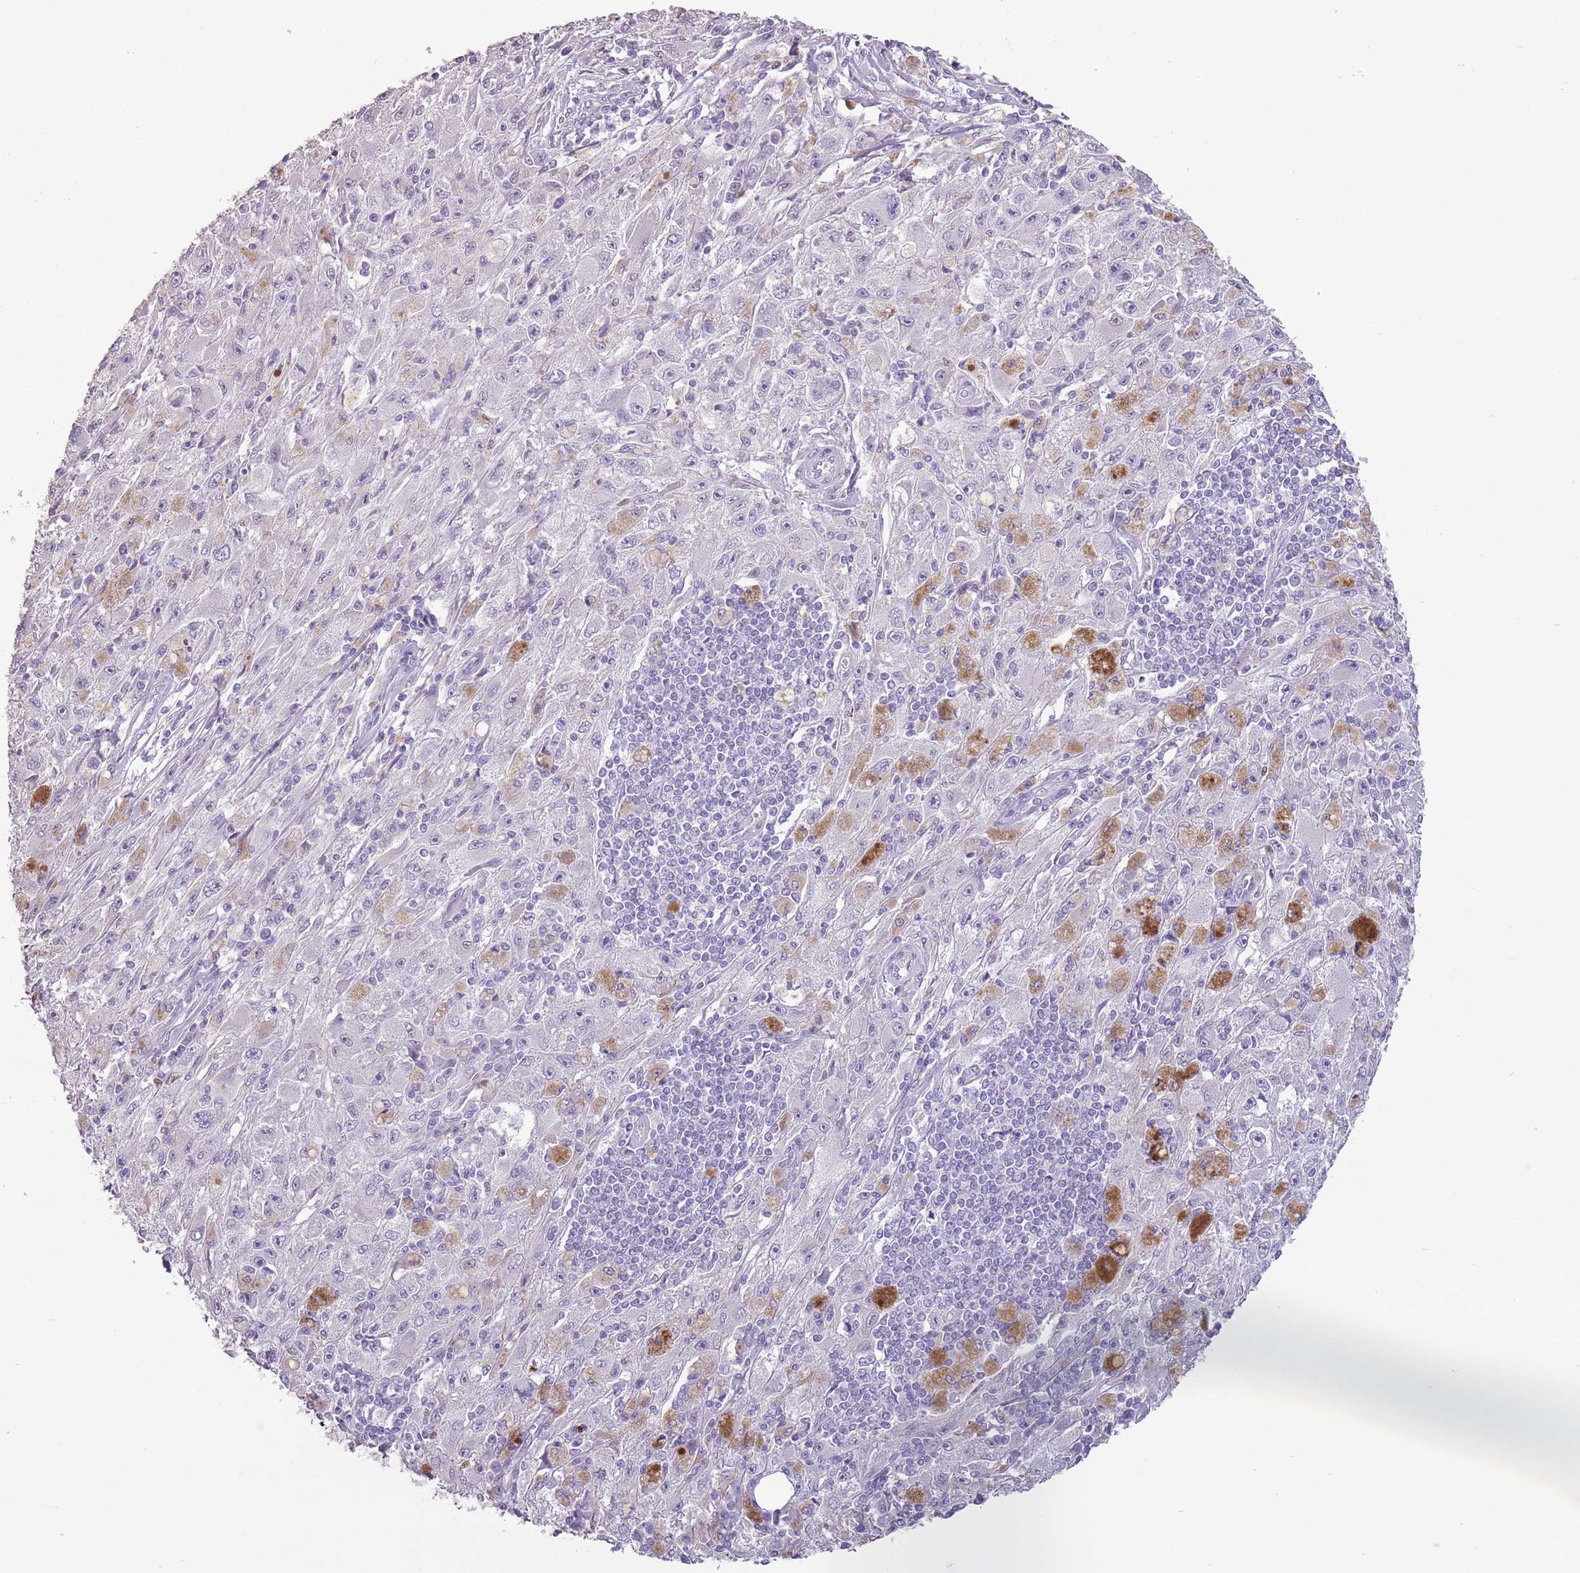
{"staining": {"intensity": "negative", "quantity": "none", "location": "none"}, "tissue": "melanoma", "cell_type": "Tumor cells", "image_type": "cancer", "snomed": [{"axis": "morphology", "description": "Malignant melanoma, Metastatic site"}, {"axis": "topography", "description": "Skin"}], "caption": "This is a image of immunohistochemistry (IHC) staining of malignant melanoma (metastatic site), which shows no positivity in tumor cells.", "gene": "CELF6", "patient": {"sex": "male", "age": 53}}